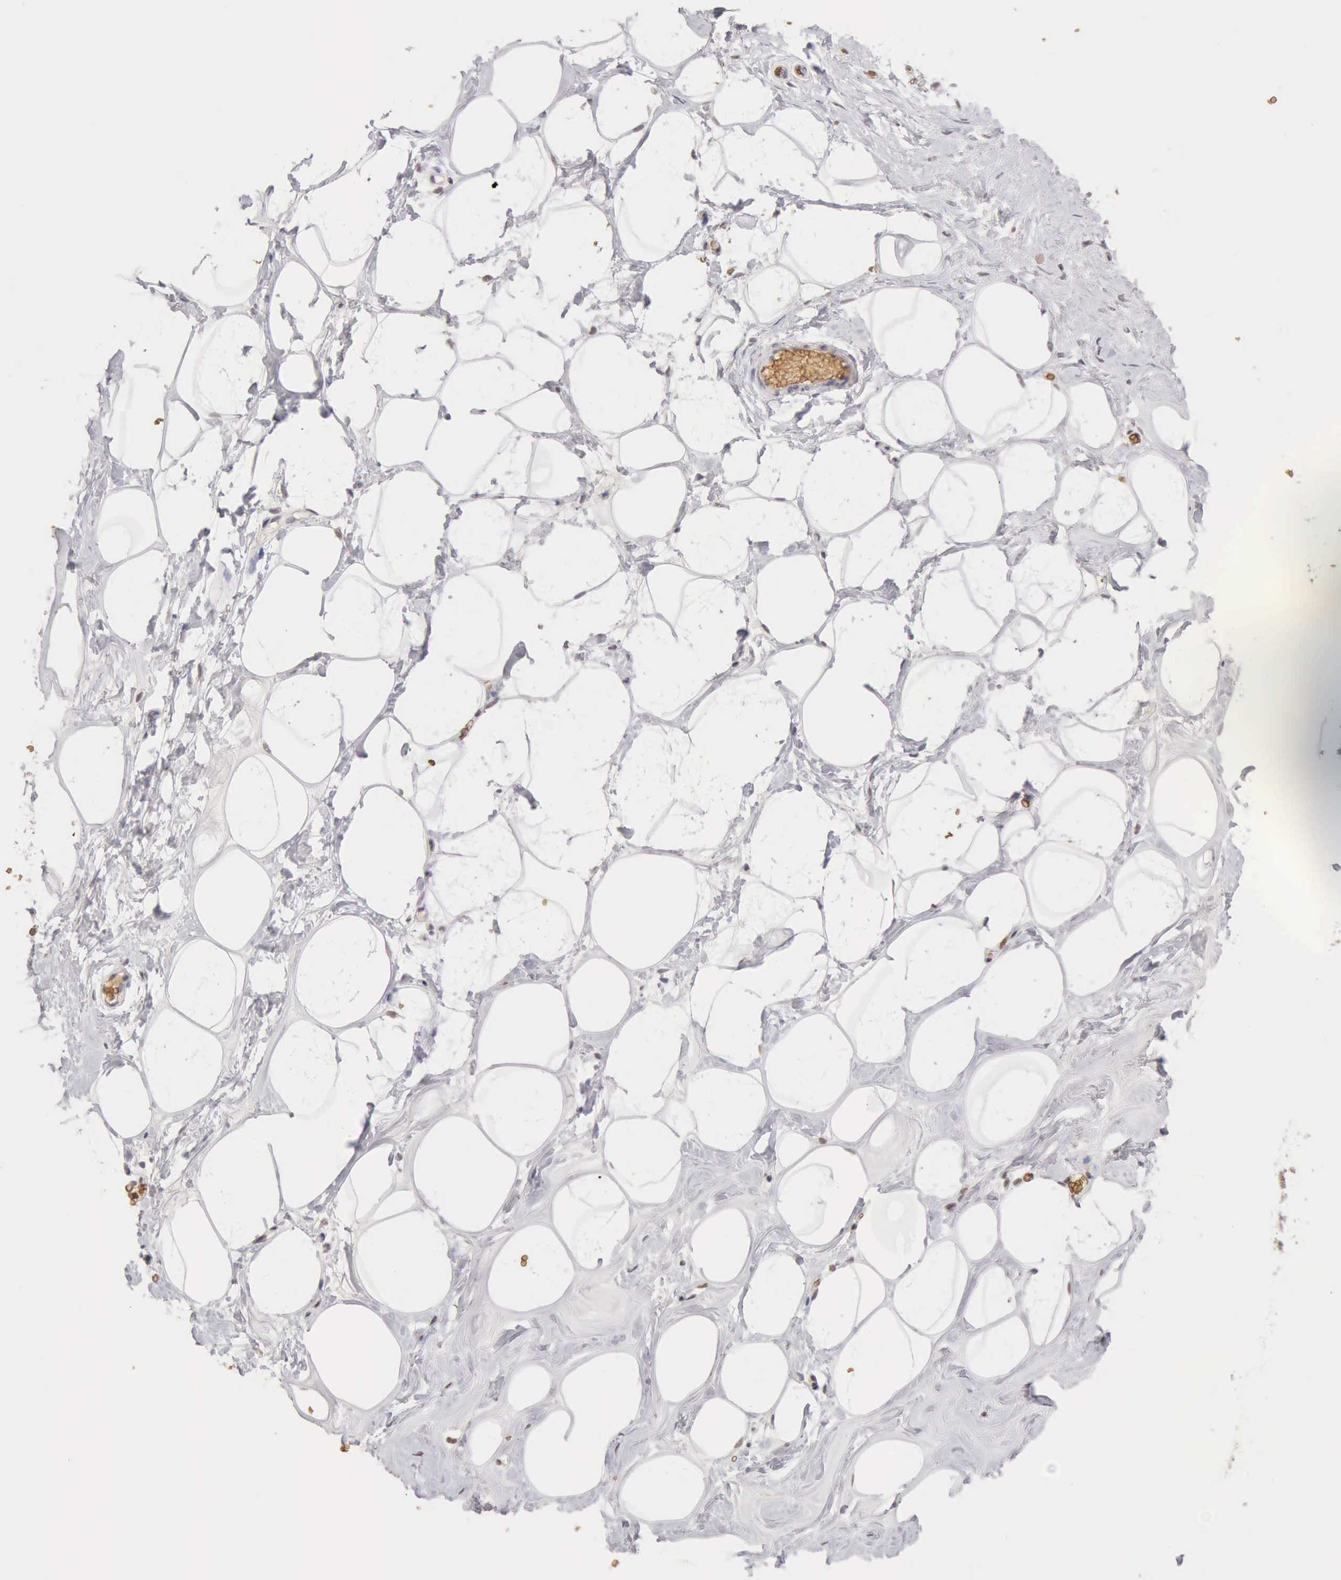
{"staining": {"intensity": "negative", "quantity": "none", "location": "none"}, "tissue": "breast", "cell_type": "Adipocytes", "image_type": "normal", "snomed": [{"axis": "morphology", "description": "Normal tissue, NOS"}, {"axis": "morphology", "description": "Fibrosis, NOS"}, {"axis": "topography", "description": "Breast"}], "caption": "IHC histopathology image of normal breast stained for a protein (brown), which reveals no expression in adipocytes. (DAB immunohistochemistry (IHC), high magnification).", "gene": "CFI", "patient": {"sex": "female", "age": 39}}